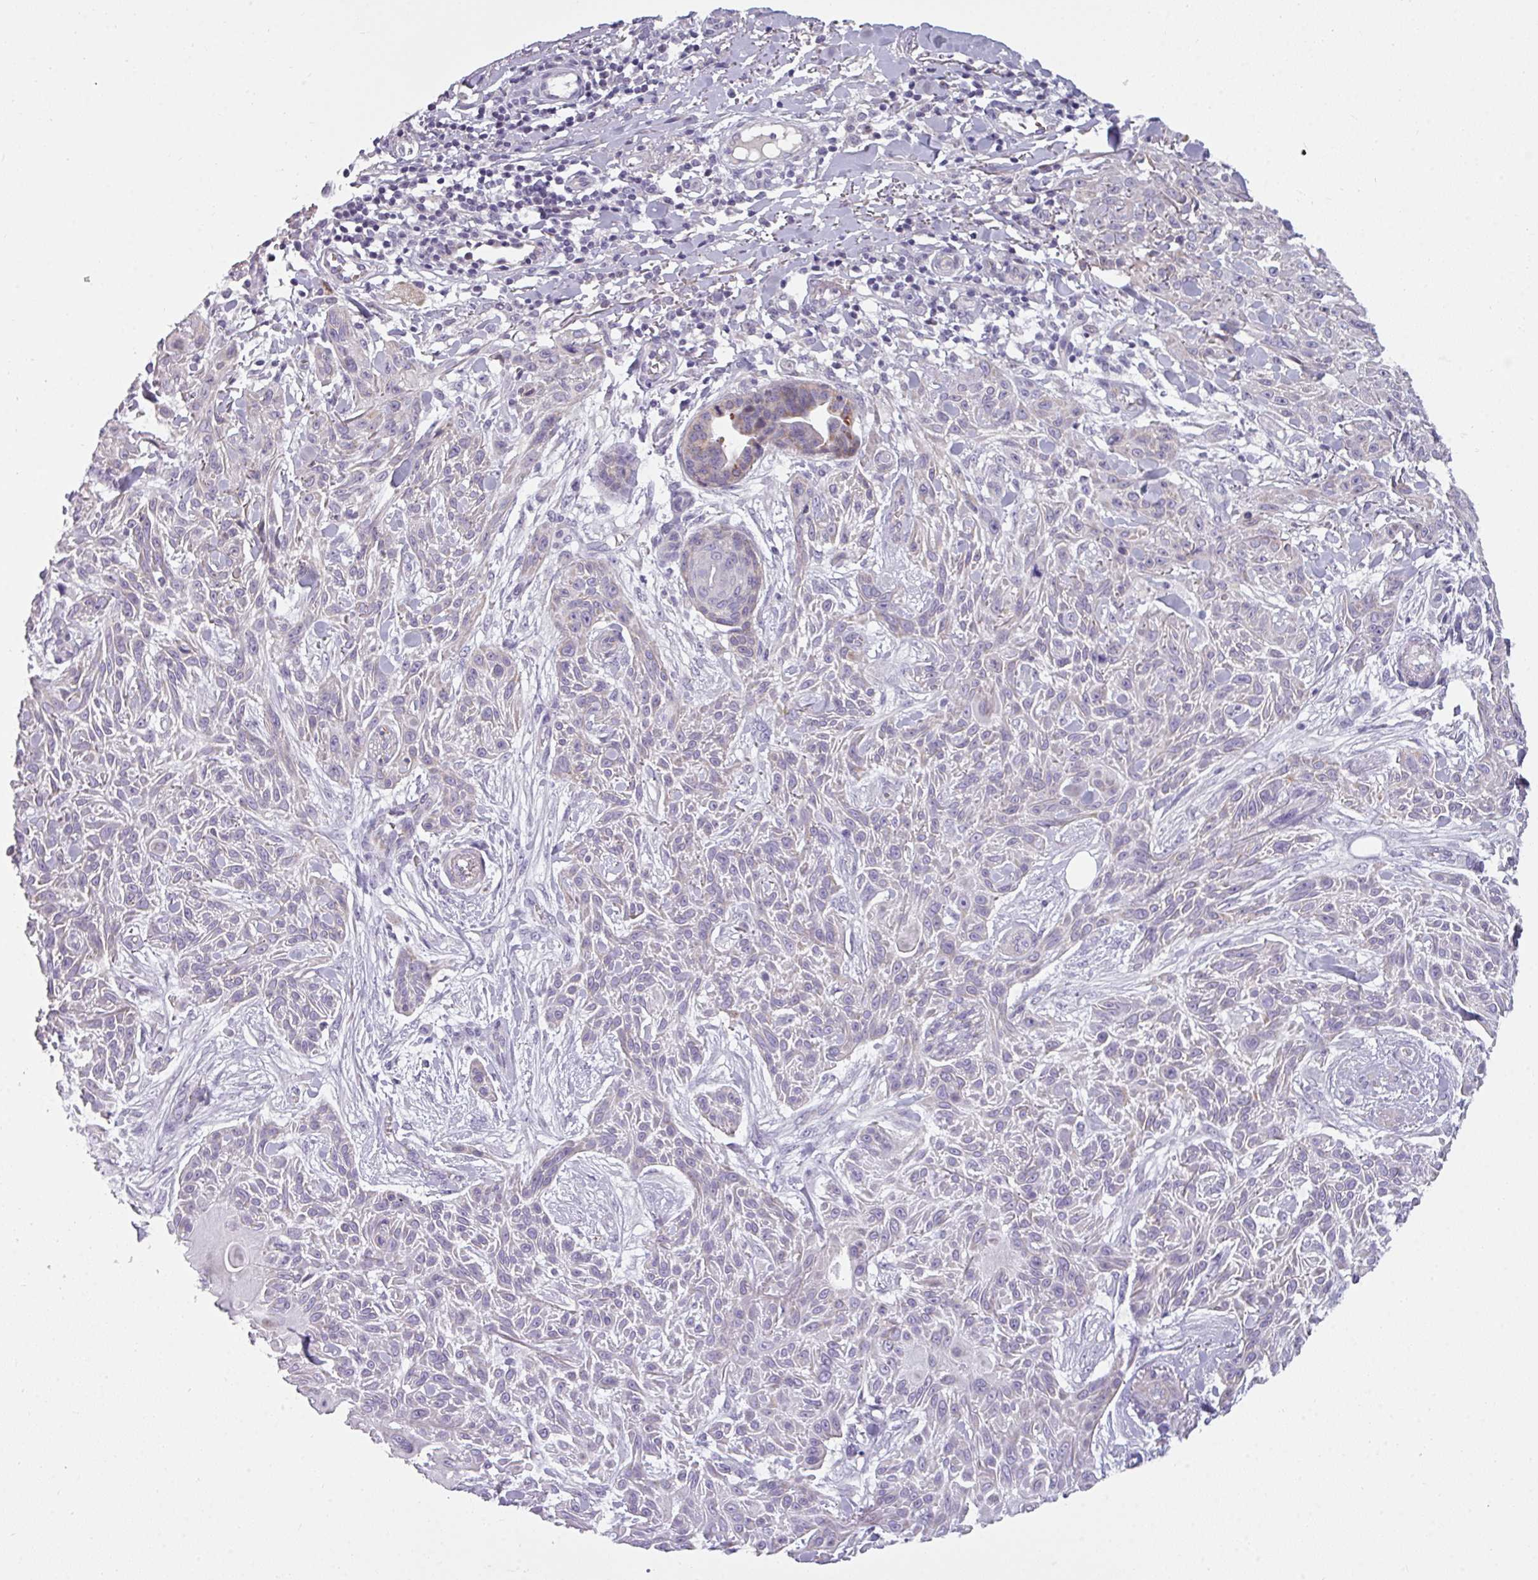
{"staining": {"intensity": "negative", "quantity": "none", "location": "none"}, "tissue": "skin cancer", "cell_type": "Tumor cells", "image_type": "cancer", "snomed": [{"axis": "morphology", "description": "Squamous cell carcinoma, NOS"}, {"axis": "topography", "description": "Skin"}], "caption": "High magnification brightfield microscopy of skin cancer stained with DAB (brown) and counterstained with hematoxylin (blue): tumor cells show no significant expression.", "gene": "C2orf68", "patient": {"sex": "male", "age": 86}}